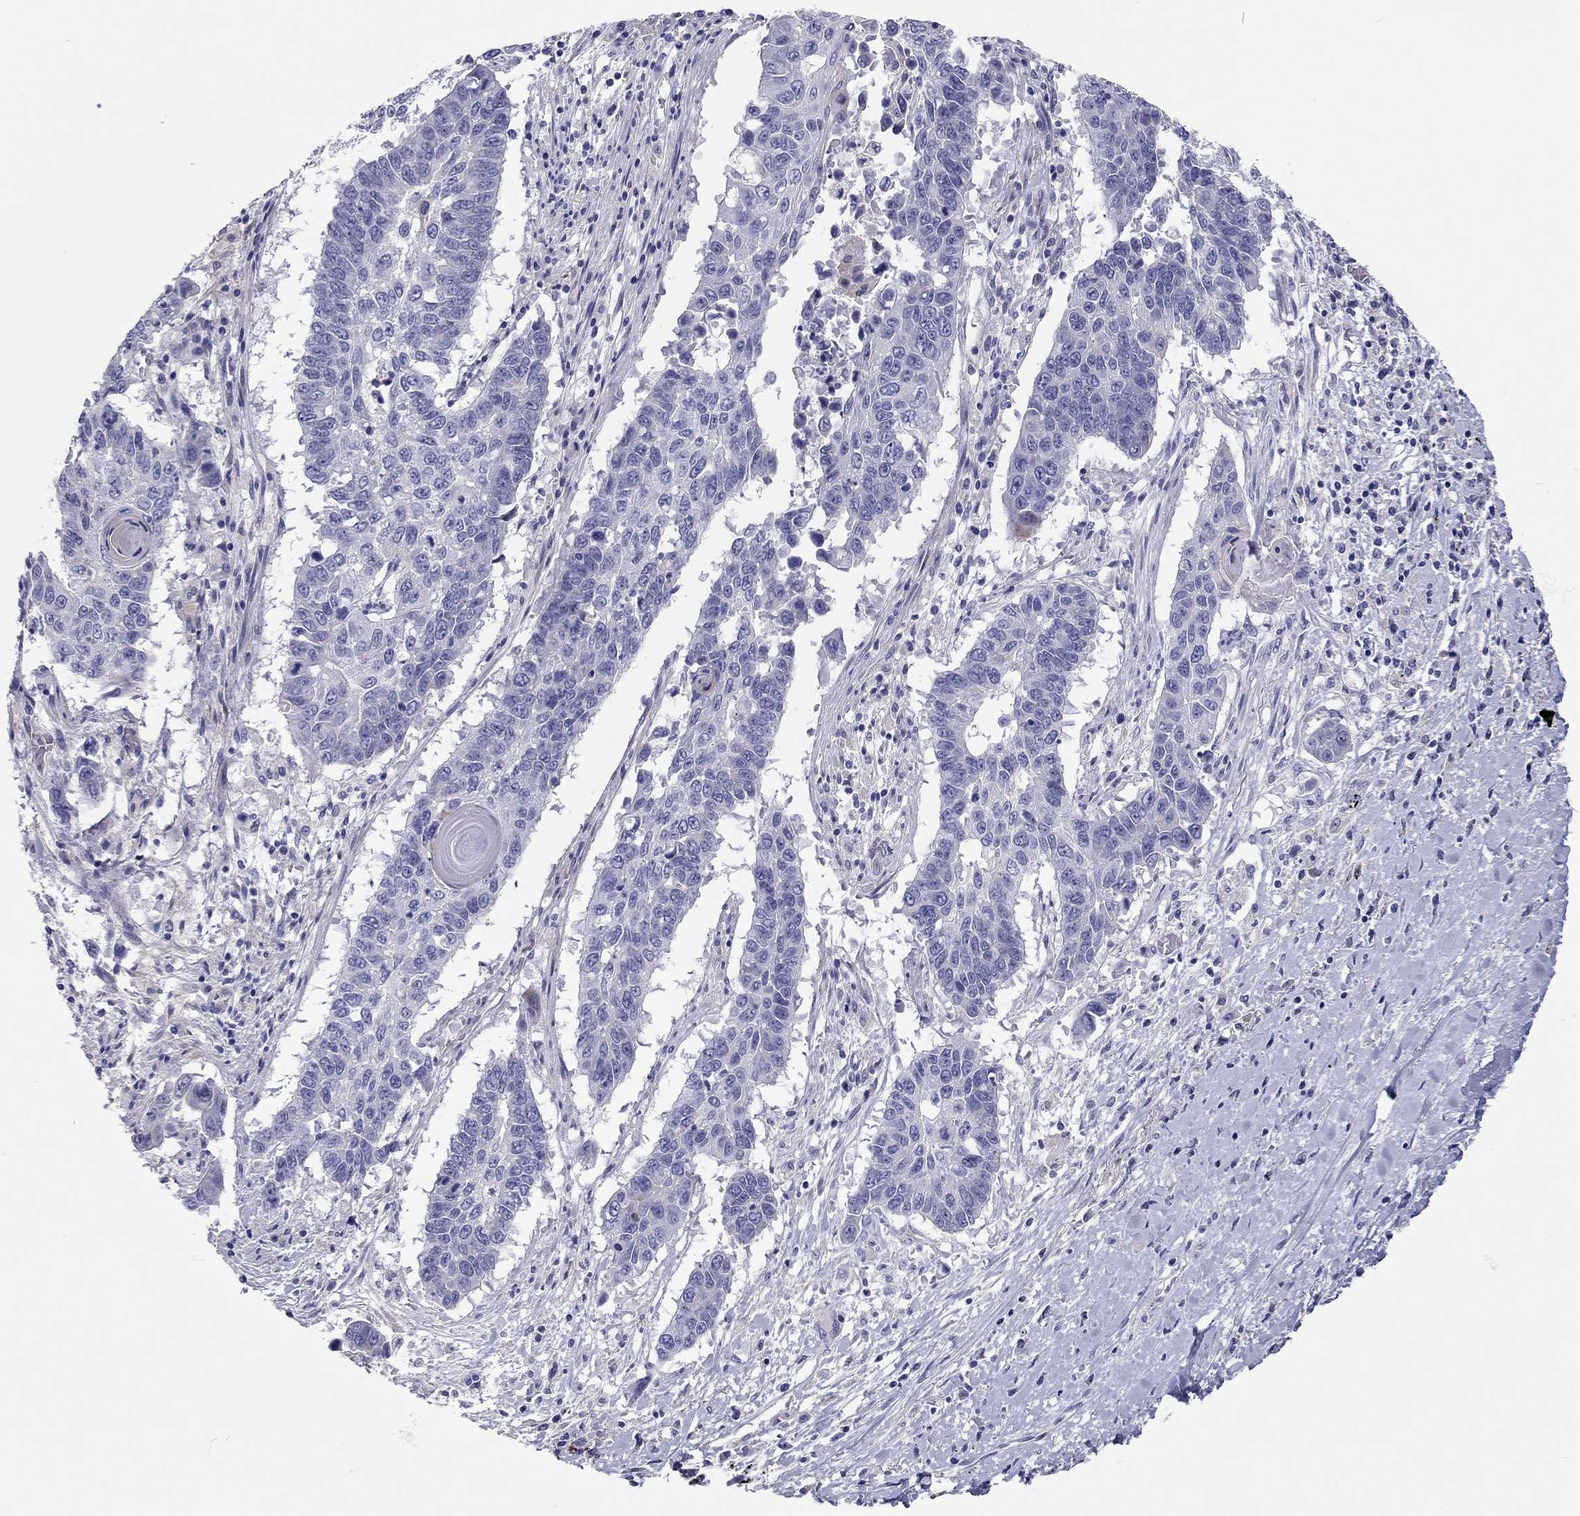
{"staining": {"intensity": "negative", "quantity": "none", "location": "none"}, "tissue": "lung cancer", "cell_type": "Tumor cells", "image_type": "cancer", "snomed": [{"axis": "morphology", "description": "Squamous cell carcinoma, NOS"}, {"axis": "topography", "description": "Lung"}], "caption": "Squamous cell carcinoma (lung) was stained to show a protein in brown. There is no significant expression in tumor cells. Brightfield microscopy of IHC stained with DAB (3,3'-diaminobenzidine) (brown) and hematoxylin (blue), captured at high magnification.", "gene": "SCARB1", "patient": {"sex": "male", "age": 73}}